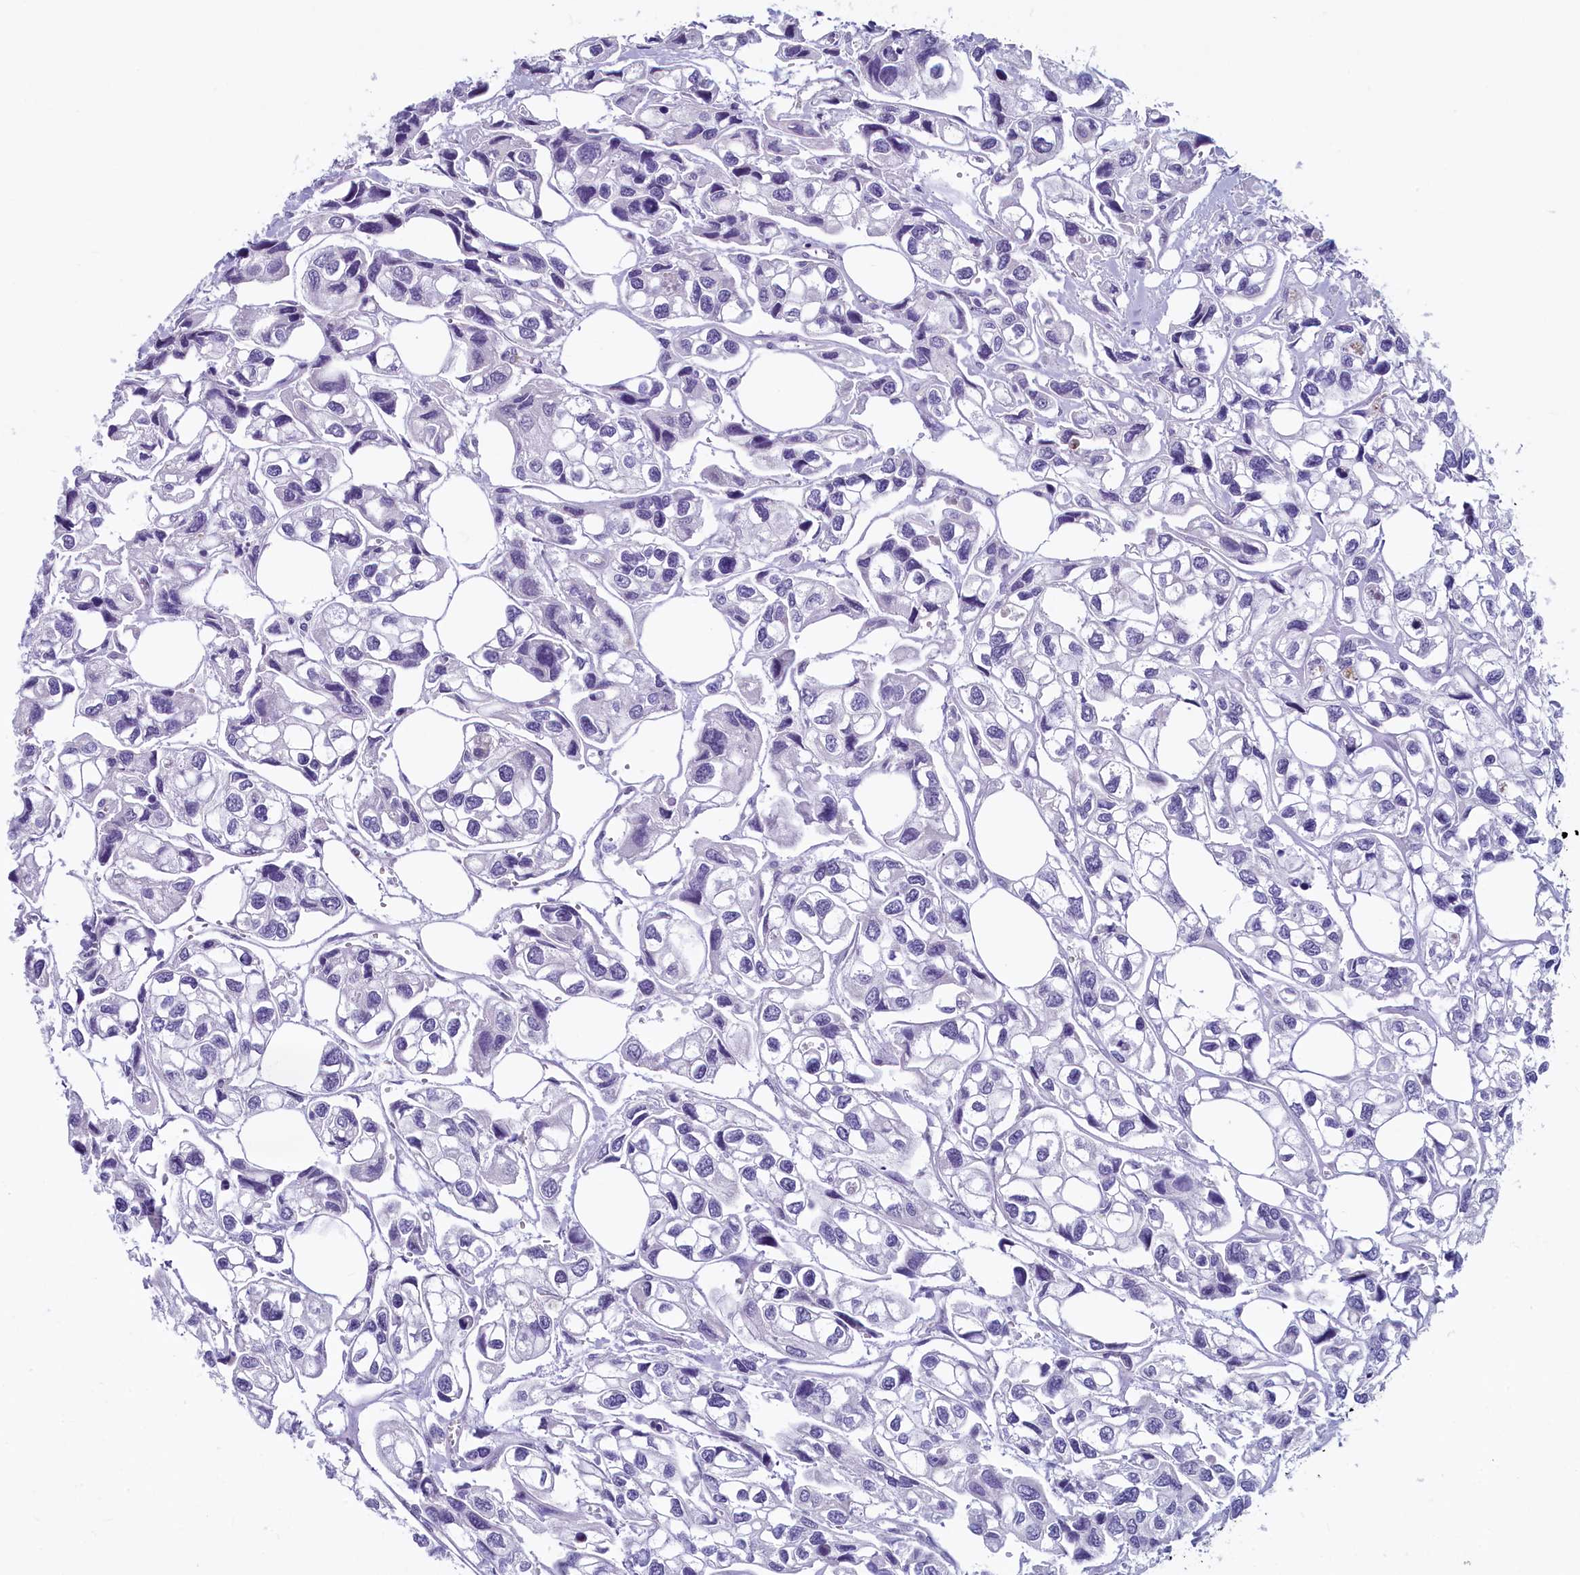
{"staining": {"intensity": "negative", "quantity": "none", "location": "none"}, "tissue": "urothelial cancer", "cell_type": "Tumor cells", "image_type": "cancer", "snomed": [{"axis": "morphology", "description": "Urothelial carcinoma, High grade"}, {"axis": "topography", "description": "Urinary bladder"}], "caption": "High-grade urothelial carcinoma was stained to show a protein in brown. There is no significant positivity in tumor cells.", "gene": "INSC", "patient": {"sex": "male", "age": 67}}